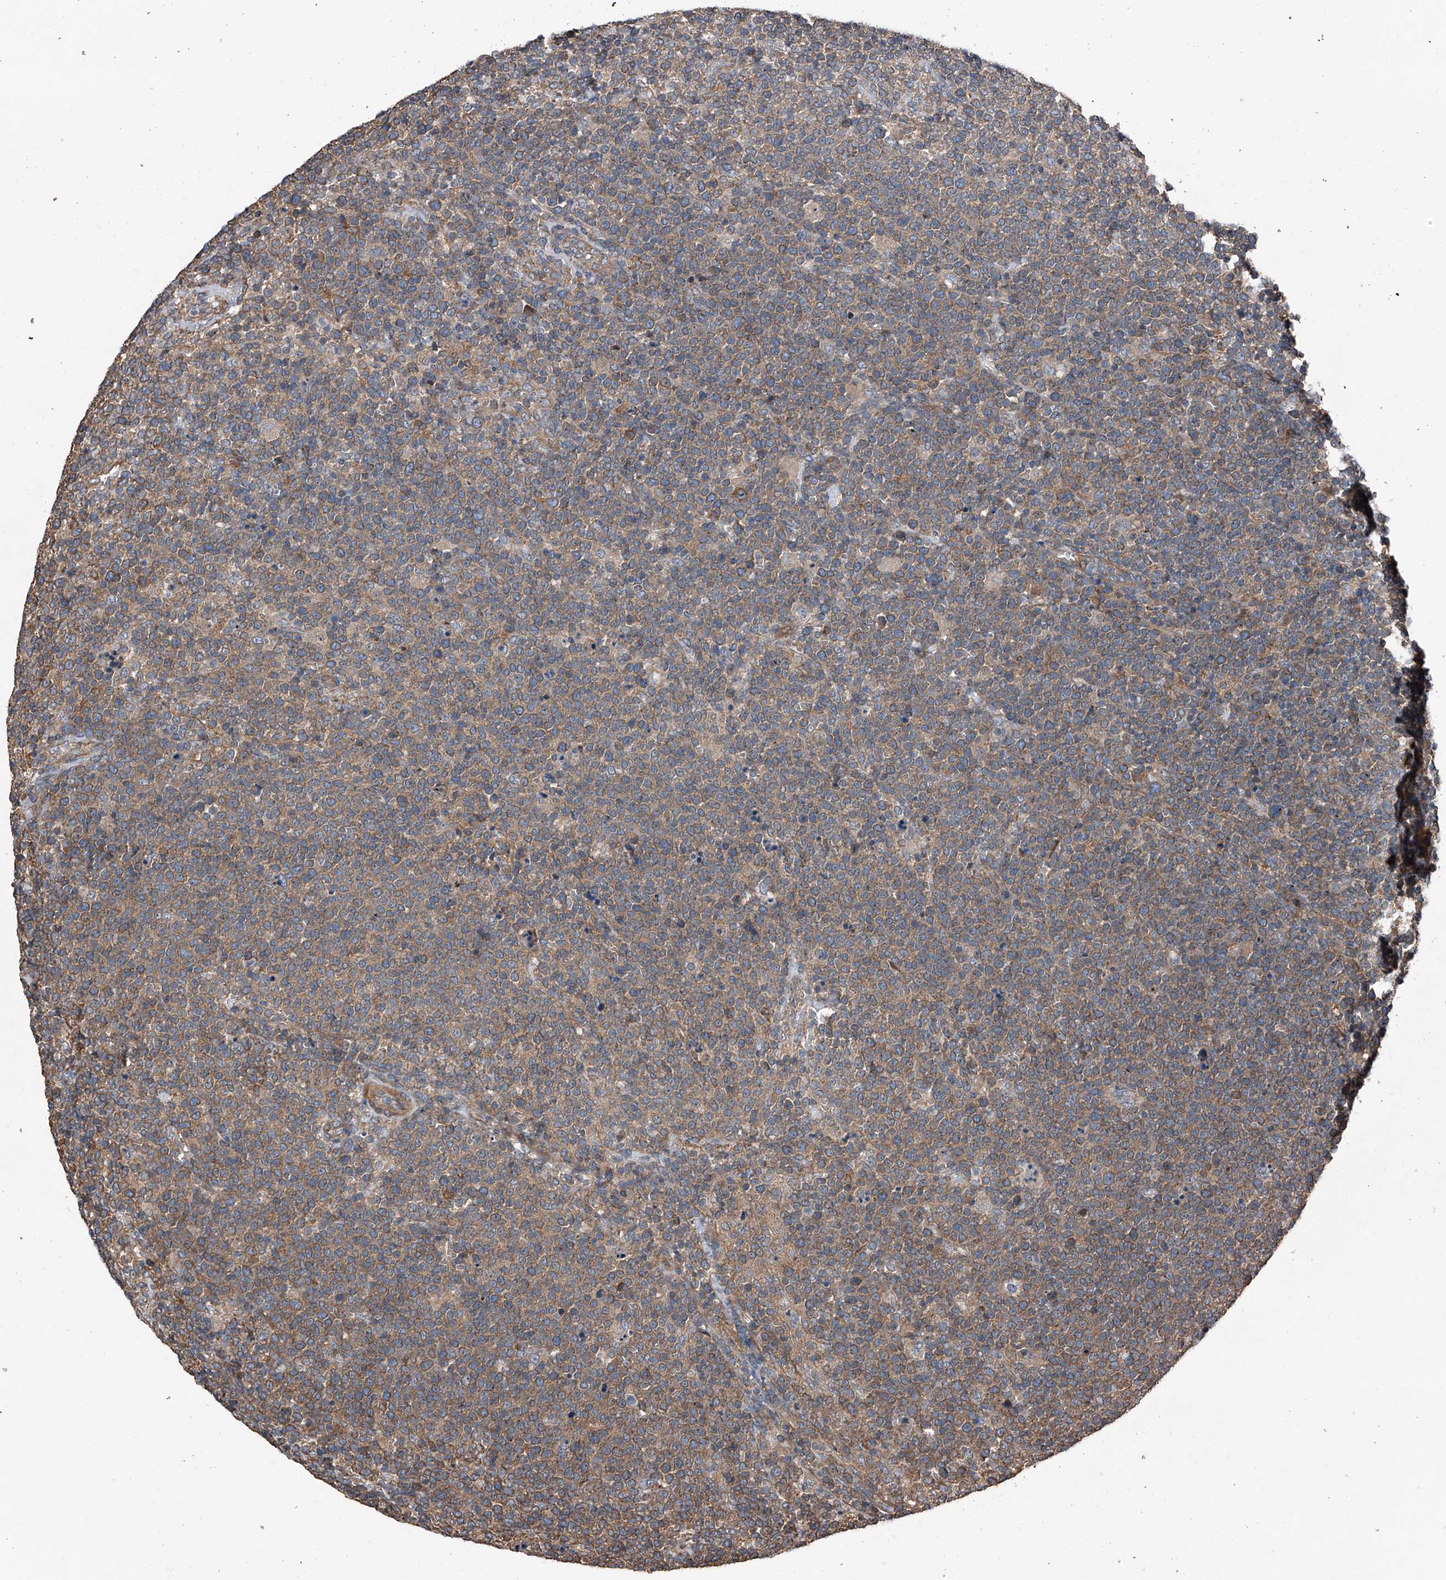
{"staining": {"intensity": "negative", "quantity": "none", "location": "none"}, "tissue": "lymphoma", "cell_type": "Tumor cells", "image_type": "cancer", "snomed": [{"axis": "morphology", "description": "Malignant lymphoma, non-Hodgkin's type, High grade"}, {"axis": "topography", "description": "Lymph node"}], "caption": "Photomicrograph shows no protein expression in tumor cells of lymphoma tissue. Nuclei are stained in blue.", "gene": "KCNJ2", "patient": {"sex": "male", "age": 61}}